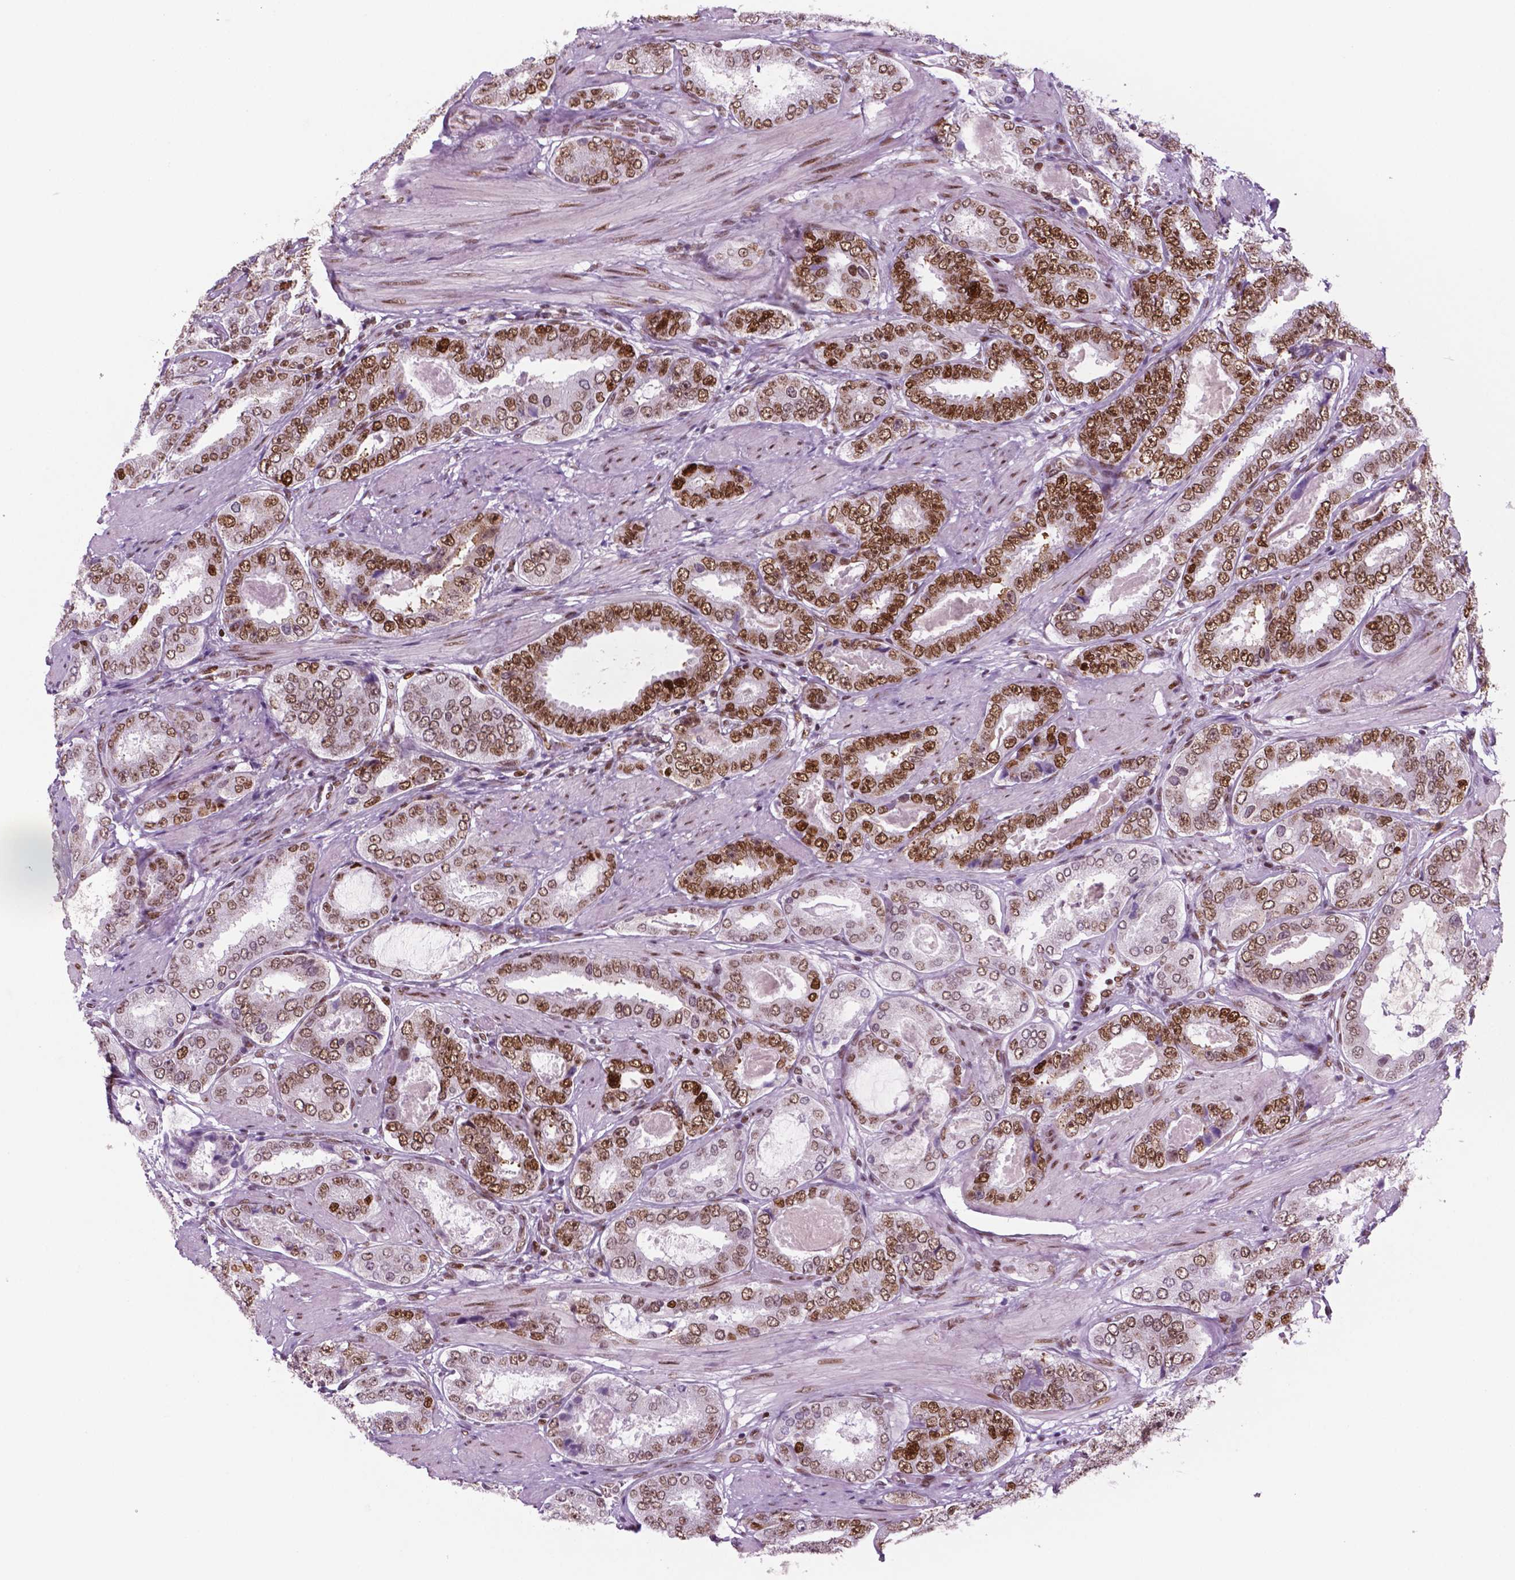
{"staining": {"intensity": "moderate", "quantity": ">75%", "location": "nuclear"}, "tissue": "prostate cancer", "cell_type": "Tumor cells", "image_type": "cancer", "snomed": [{"axis": "morphology", "description": "Adenocarcinoma, High grade"}, {"axis": "topography", "description": "Prostate"}], "caption": "Immunohistochemistry (IHC) of human prostate cancer (high-grade adenocarcinoma) reveals medium levels of moderate nuclear staining in about >75% of tumor cells.", "gene": "MSH6", "patient": {"sex": "male", "age": 63}}